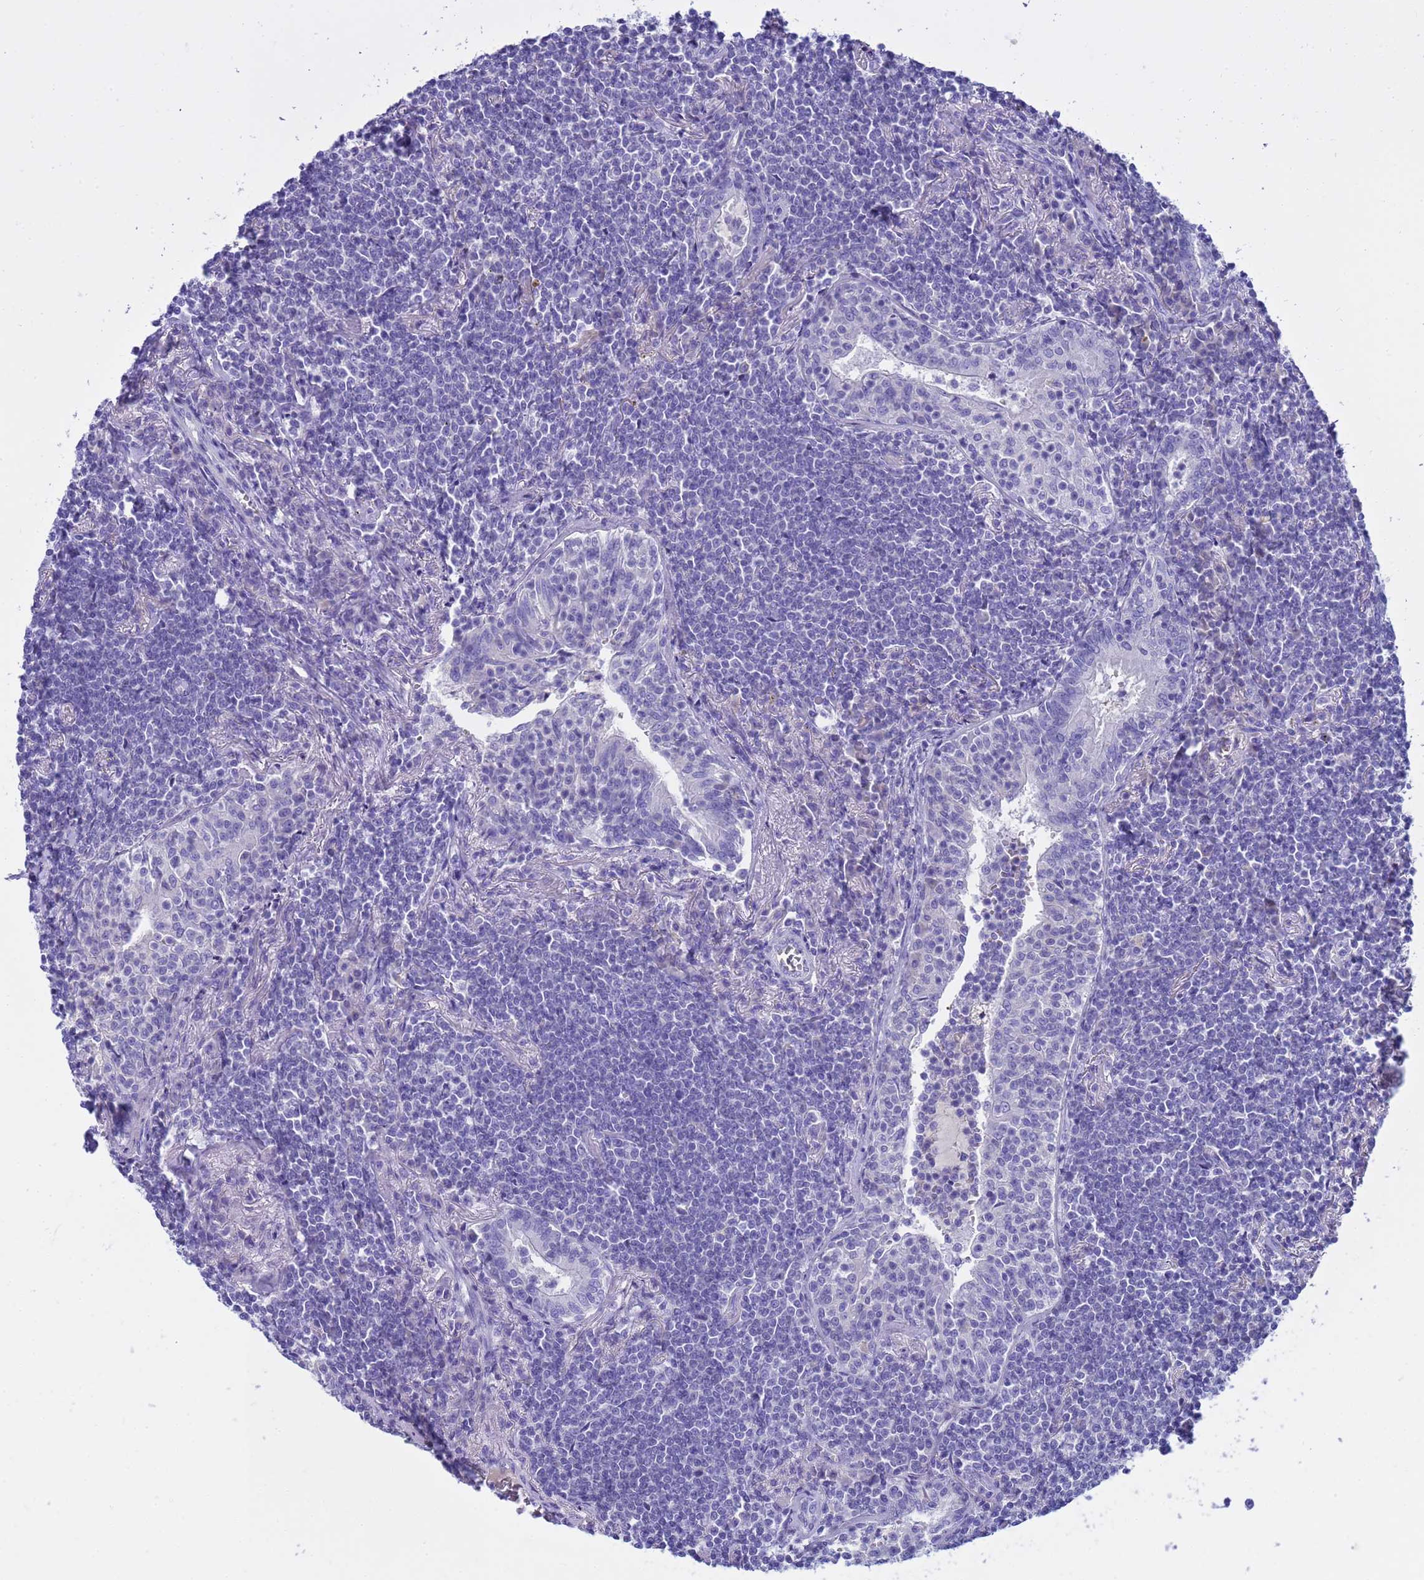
{"staining": {"intensity": "negative", "quantity": "none", "location": "none"}, "tissue": "lymphoma", "cell_type": "Tumor cells", "image_type": "cancer", "snomed": [{"axis": "morphology", "description": "Malignant lymphoma, non-Hodgkin's type, Low grade"}, {"axis": "topography", "description": "Lung"}], "caption": "An immunohistochemistry image of malignant lymphoma, non-Hodgkin's type (low-grade) is shown. There is no staining in tumor cells of malignant lymphoma, non-Hodgkin's type (low-grade).", "gene": "SYCN", "patient": {"sex": "female", "age": 71}}